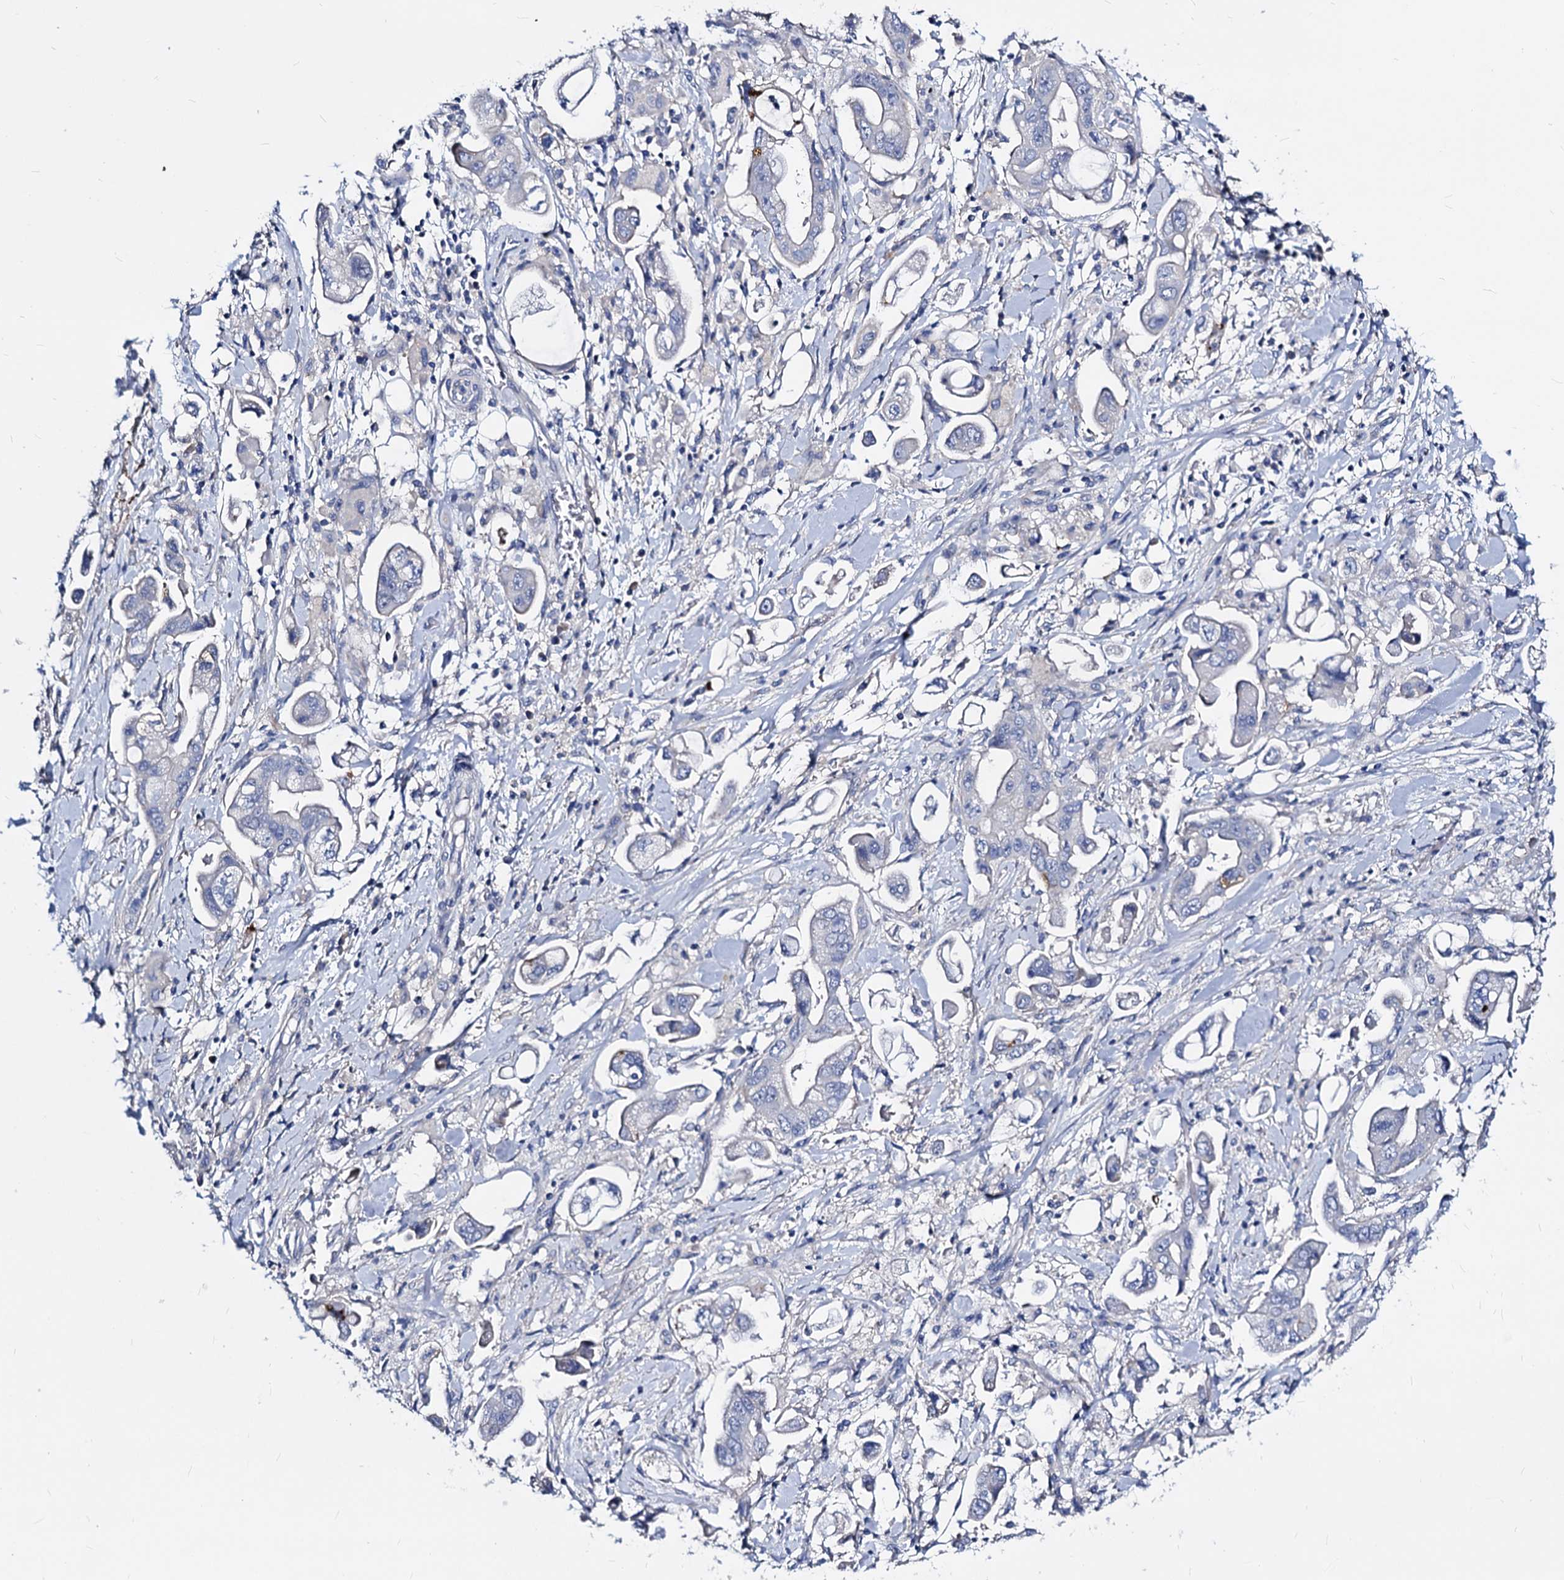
{"staining": {"intensity": "negative", "quantity": "none", "location": "none"}, "tissue": "stomach cancer", "cell_type": "Tumor cells", "image_type": "cancer", "snomed": [{"axis": "morphology", "description": "Adenocarcinoma, NOS"}, {"axis": "topography", "description": "Stomach"}], "caption": "This is an IHC image of stomach cancer. There is no expression in tumor cells.", "gene": "DYDC2", "patient": {"sex": "male", "age": 62}}